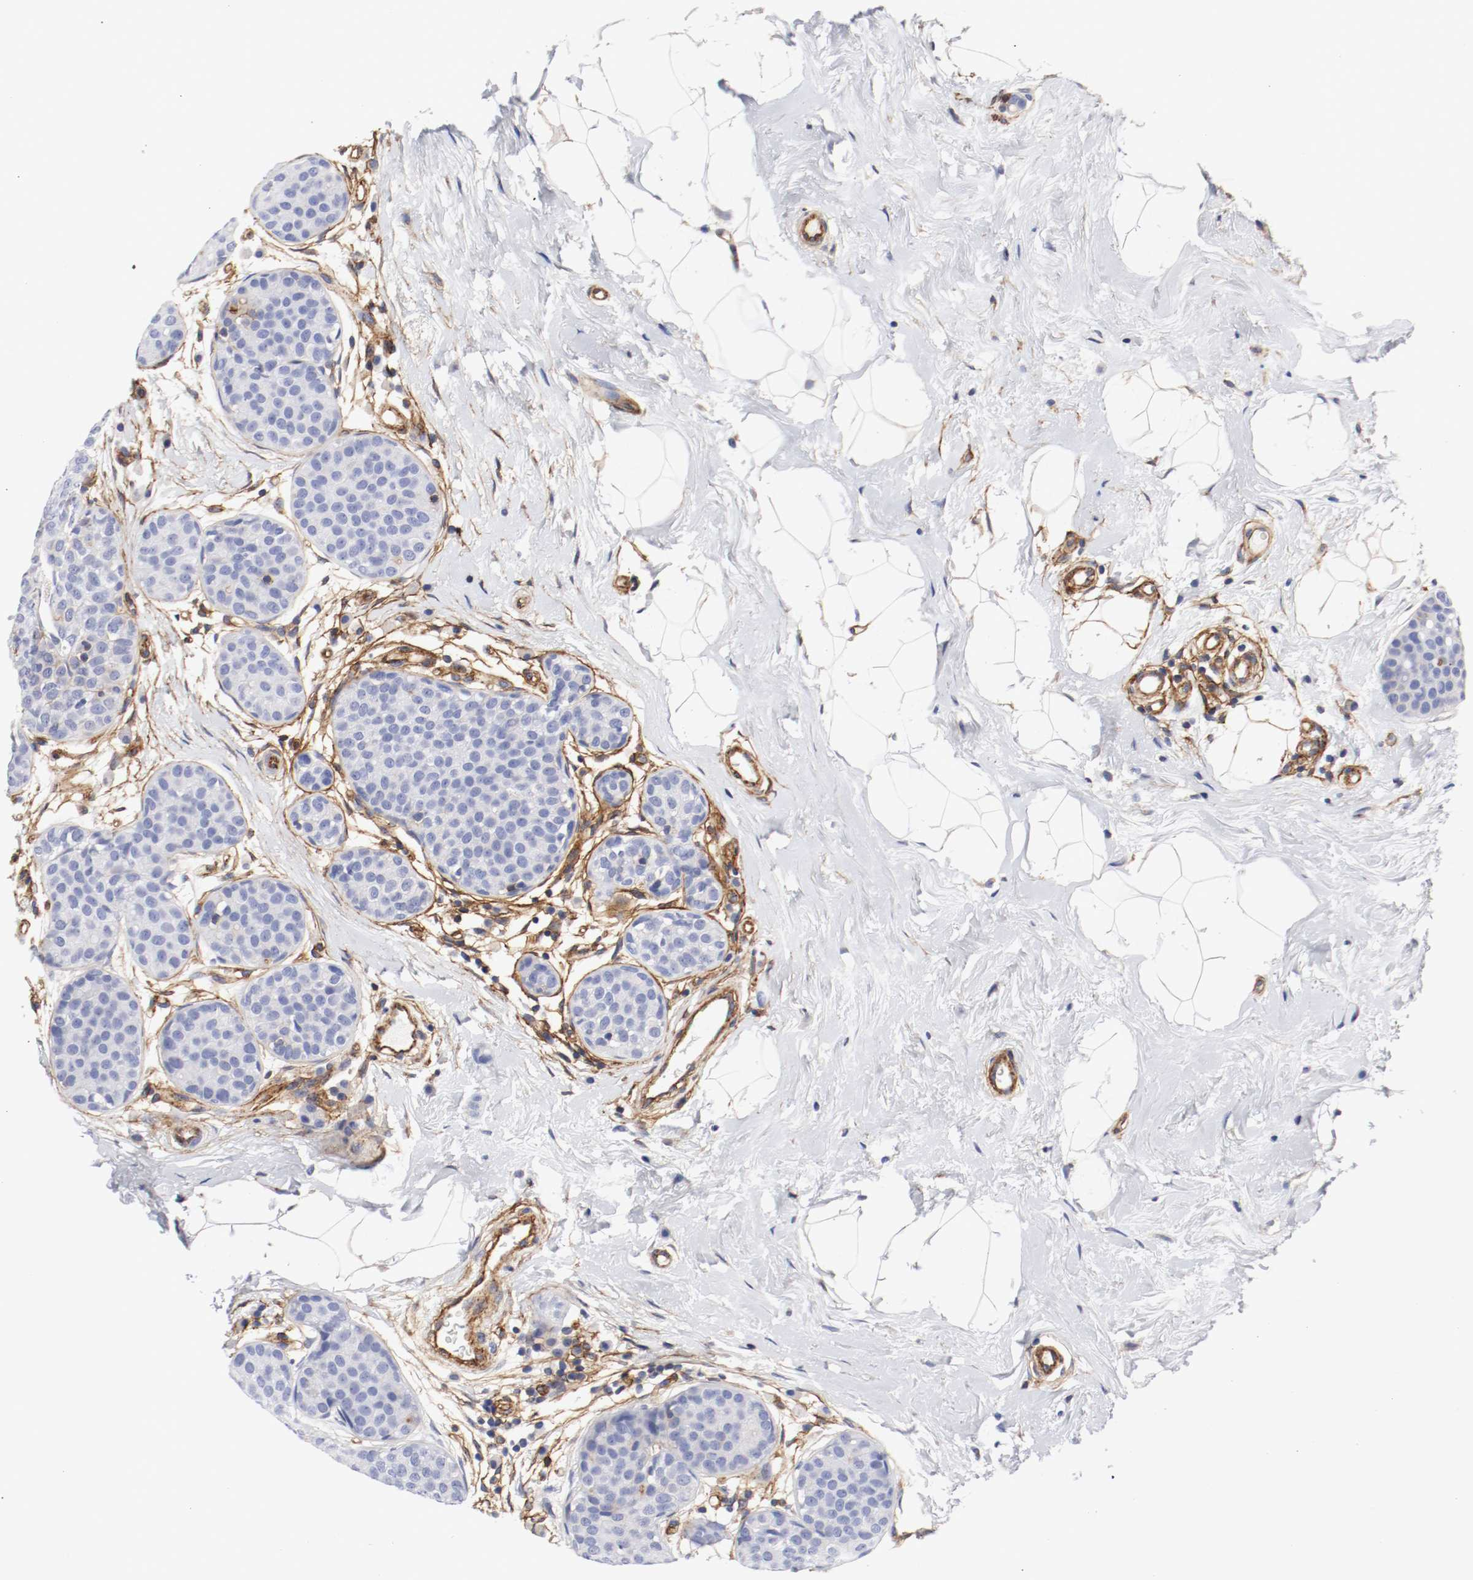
{"staining": {"intensity": "negative", "quantity": "none", "location": "none"}, "tissue": "breast cancer", "cell_type": "Tumor cells", "image_type": "cancer", "snomed": [{"axis": "morphology", "description": "Lobular carcinoma, in situ"}, {"axis": "morphology", "description": "Lobular carcinoma"}, {"axis": "topography", "description": "Breast"}], "caption": "The histopathology image reveals no staining of tumor cells in breast cancer (lobular carcinoma).", "gene": "IFITM1", "patient": {"sex": "female", "age": 41}}